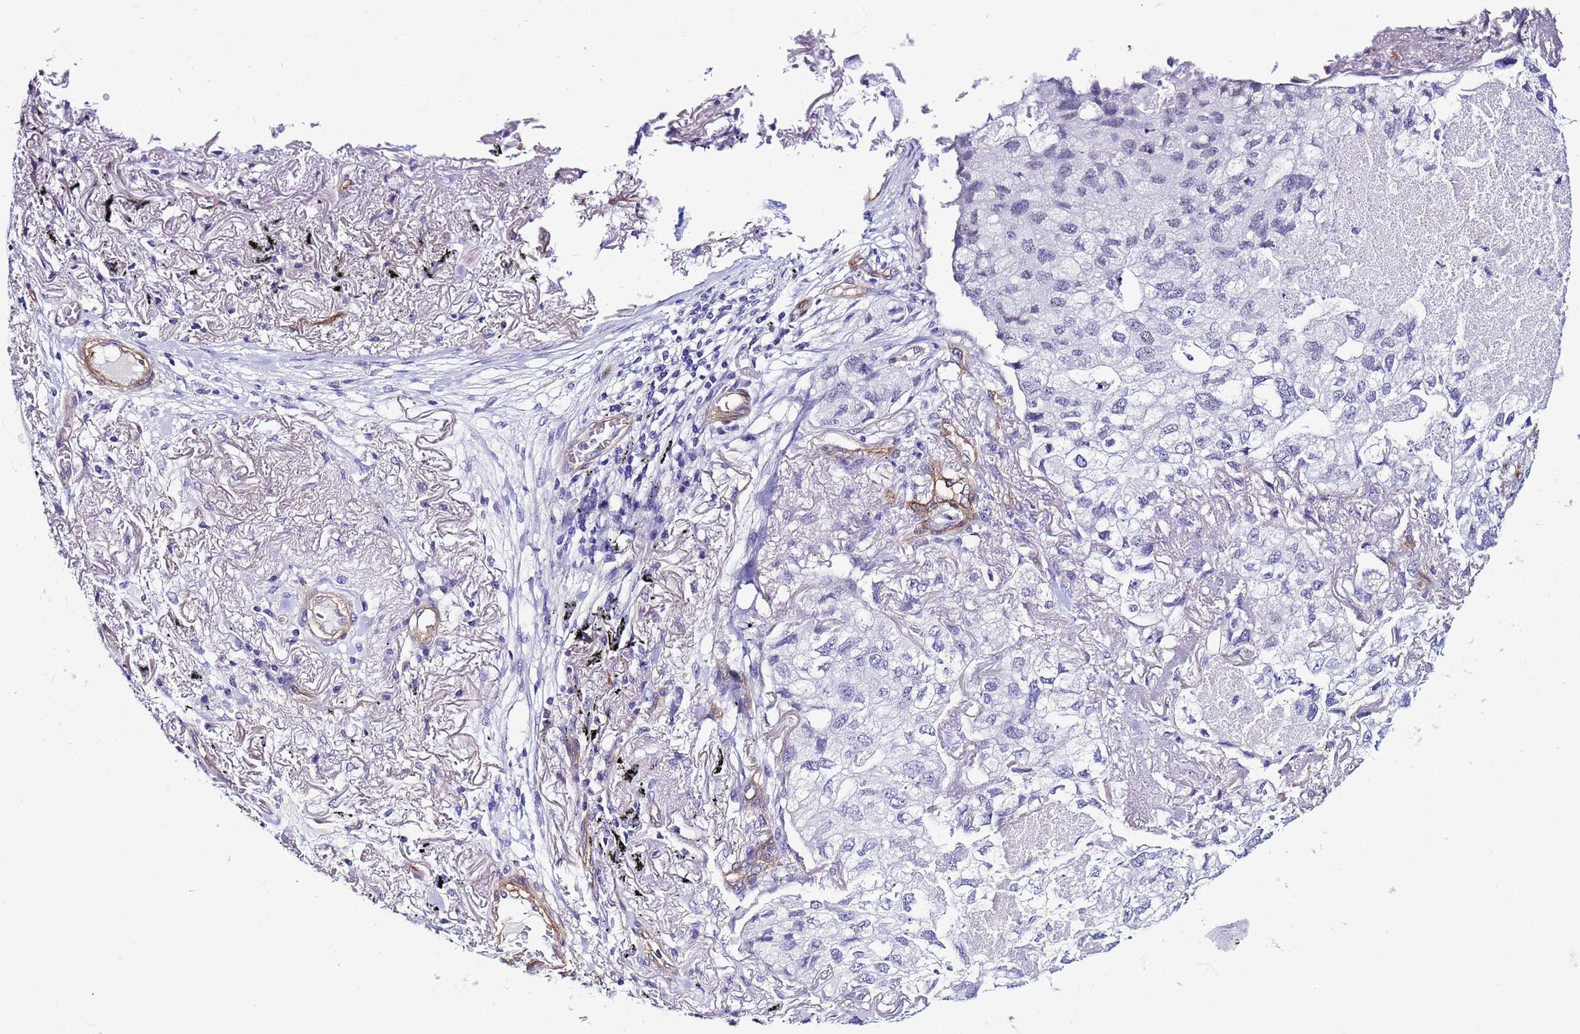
{"staining": {"intensity": "negative", "quantity": "none", "location": "none"}, "tissue": "lung cancer", "cell_type": "Tumor cells", "image_type": "cancer", "snomed": [{"axis": "morphology", "description": "Adenocarcinoma, NOS"}, {"axis": "topography", "description": "Lung"}], "caption": "This micrograph is of adenocarcinoma (lung) stained with immunohistochemistry (IHC) to label a protein in brown with the nuclei are counter-stained blue. There is no expression in tumor cells. (Immunohistochemistry, brightfield microscopy, high magnification).", "gene": "DEFB104A", "patient": {"sex": "male", "age": 65}}